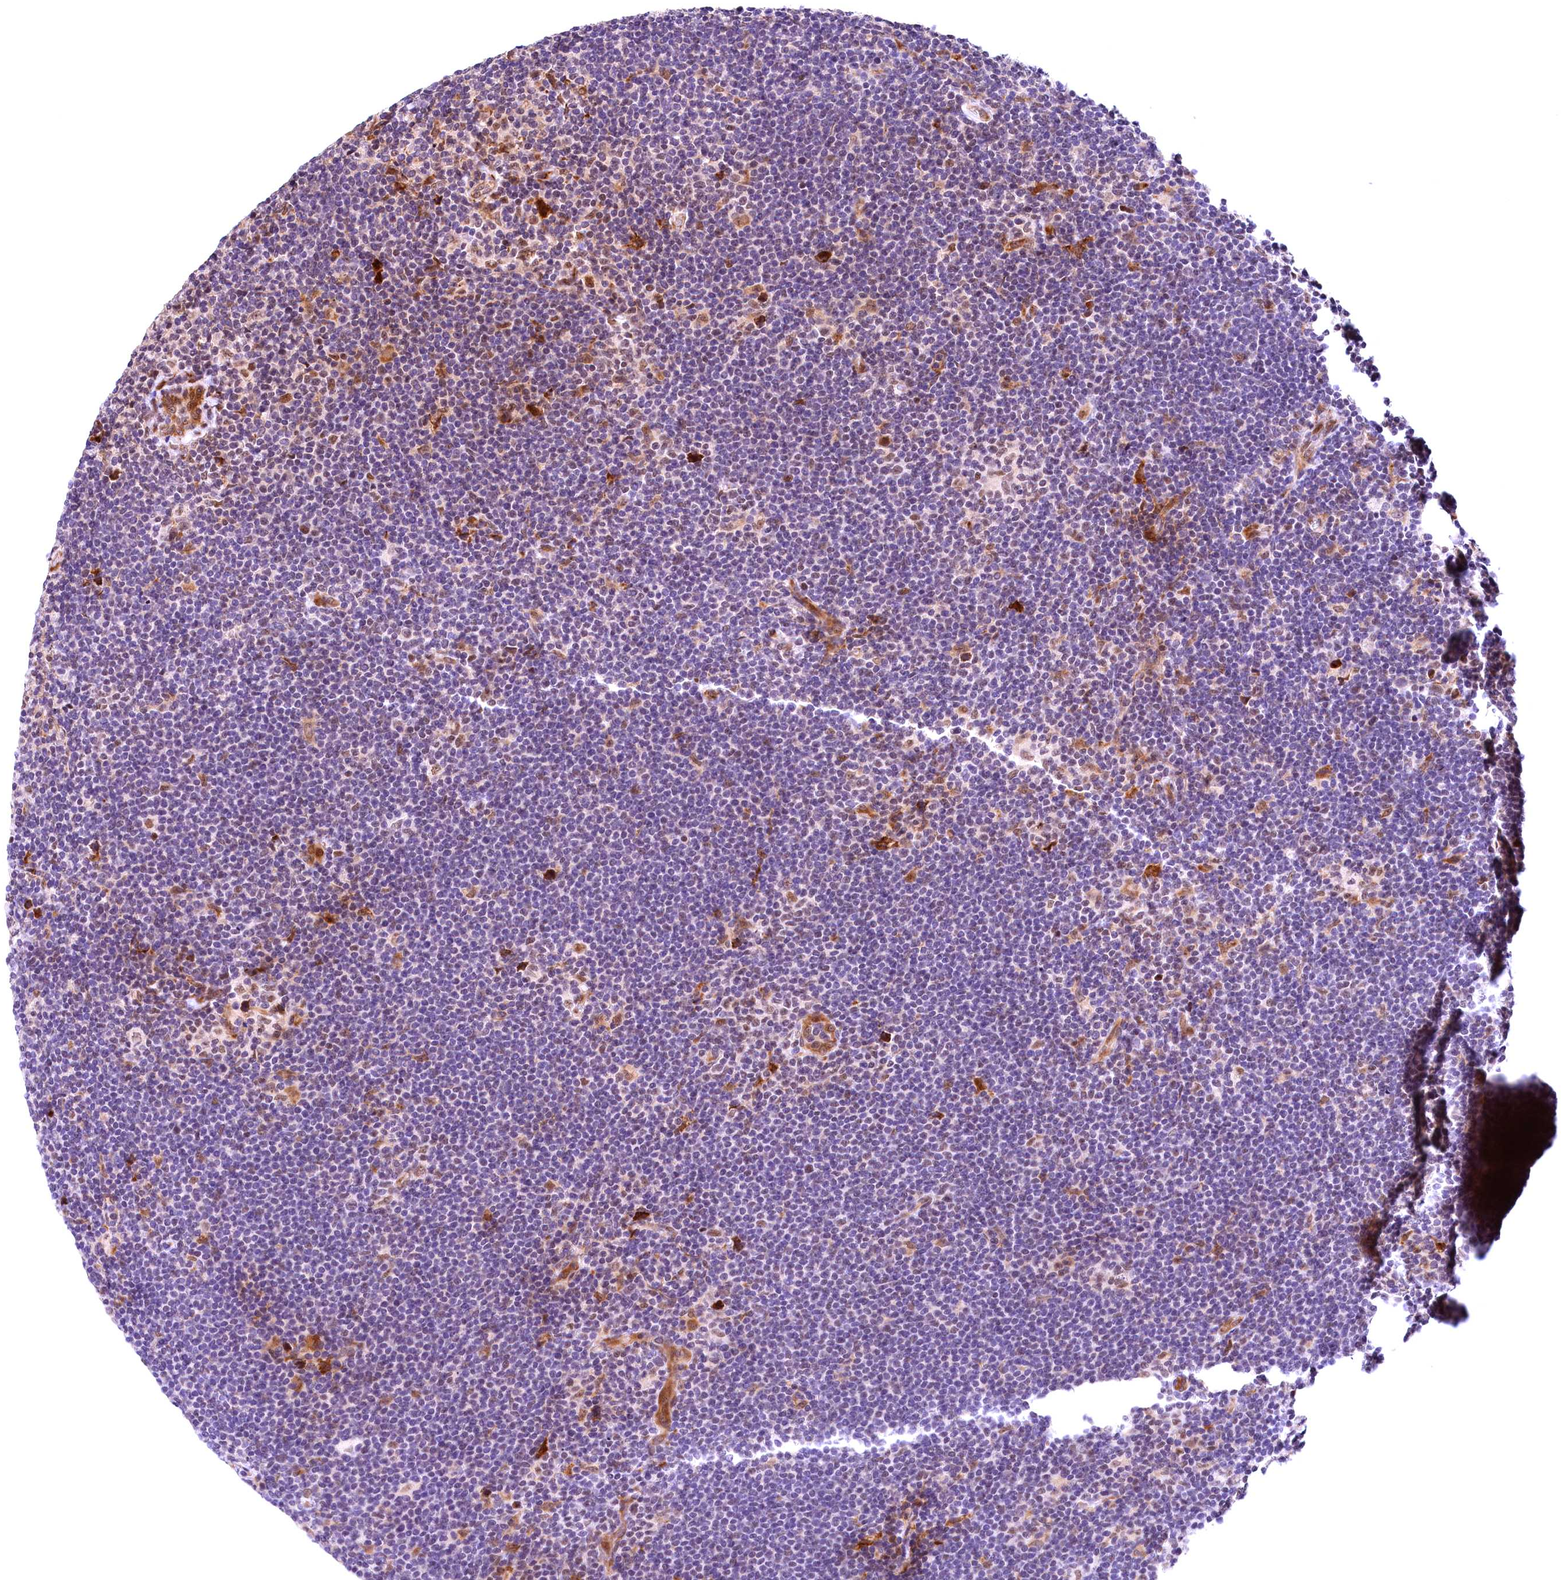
{"staining": {"intensity": "weak", "quantity": ">75%", "location": "nuclear"}, "tissue": "lymphoma", "cell_type": "Tumor cells", "image_type": "cancer", "snomed": [{"axis": "morphology", "description": "Hodgkin's disease, NOS"}, {"axis": "topography", "description": "Lymph node"}], "caption": "Human Hodgkin's disease stained for a protein (brown) exhibits weak nuclear positive positivity in about >75% of tumor cells.", "gene": "FBXO45", "patient": {"sex": "female", "age": 57}}